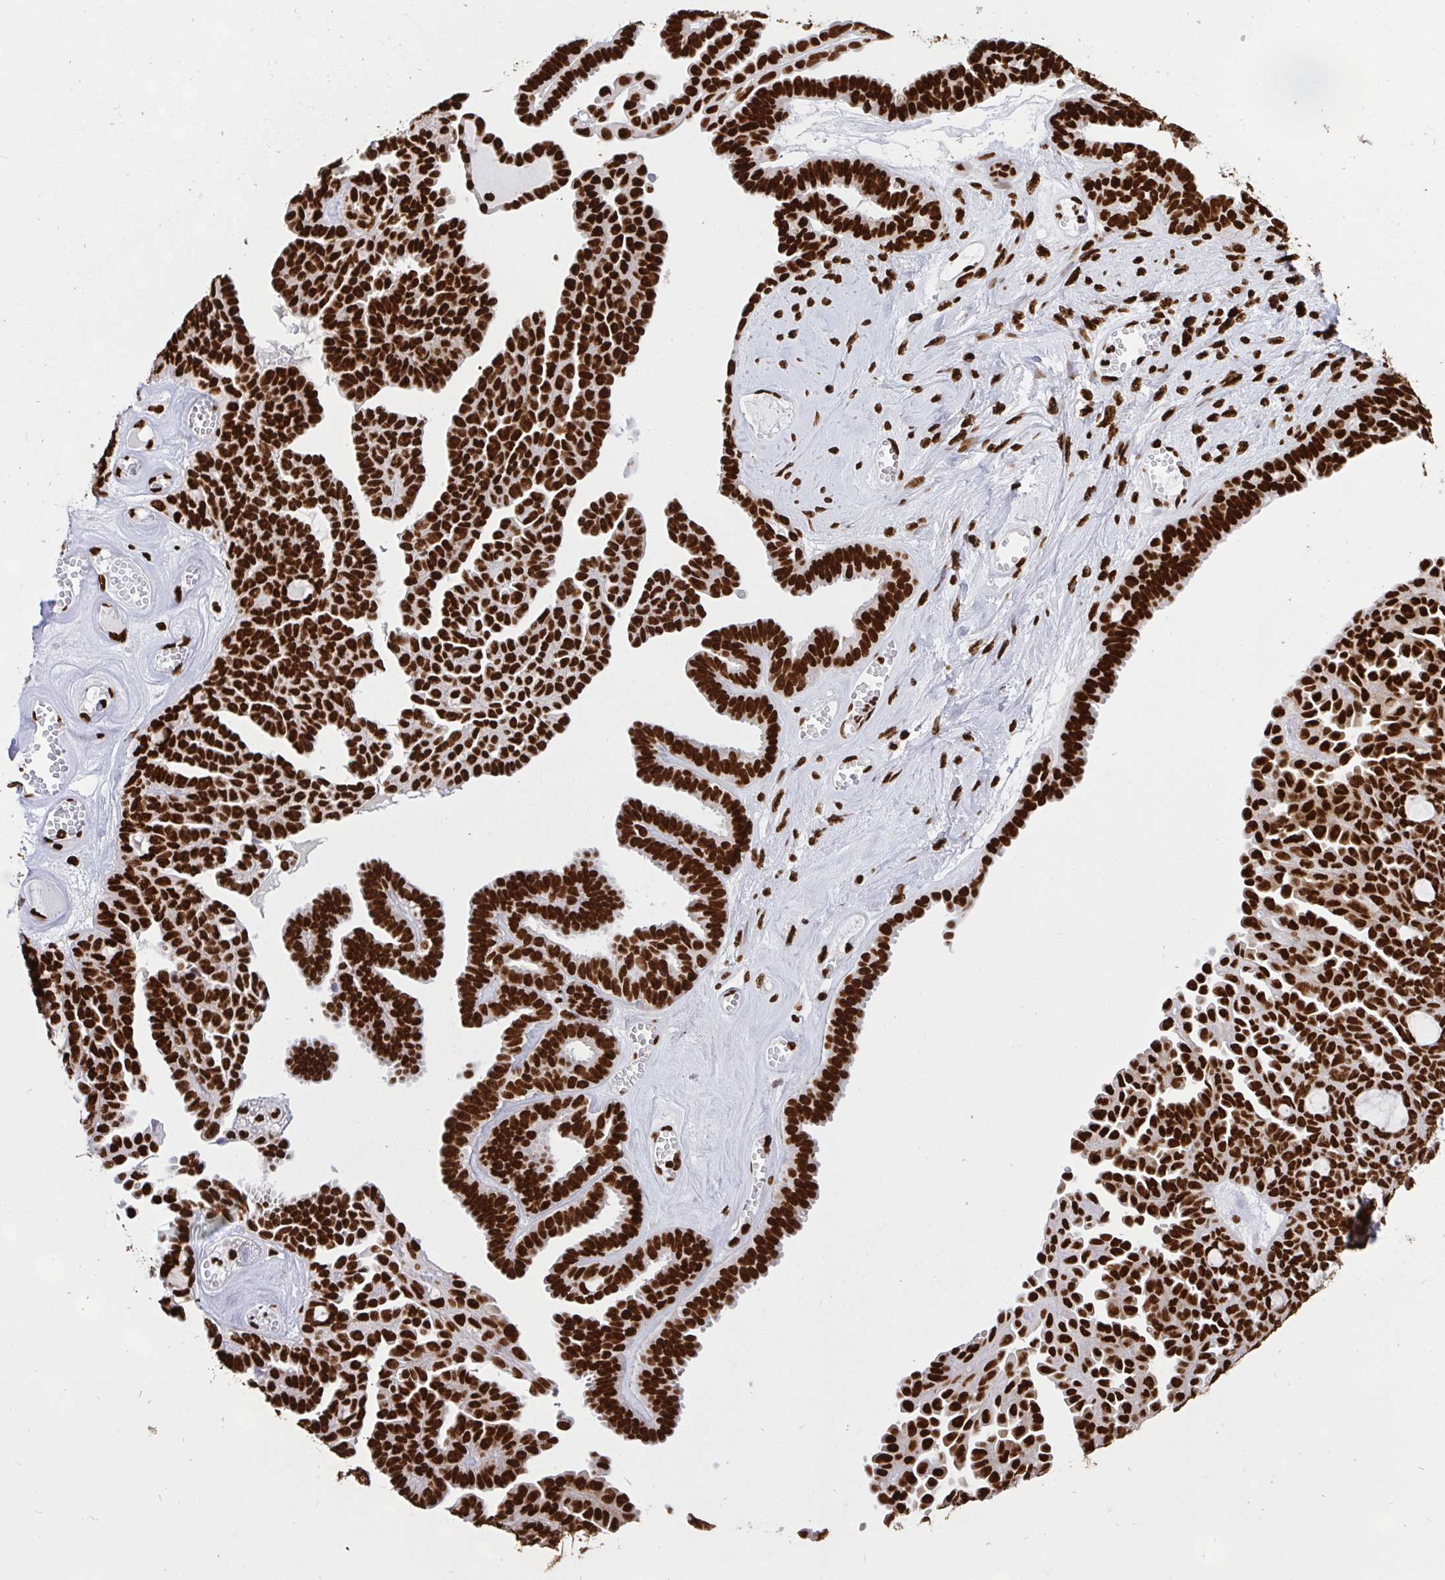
{"staining": {"intensity": "strong", "quantity": ">75%", "location": "nuclear"}, "tissue": "ovarian cancer", "cell_type": "Tumor cells", "image_type": "cancer", "snomed": [{"axis": "morphology", "description": "Cystadenocarcinoma, serous, NOS"}, {"axis": "topography", "description": "Ovary"}], "caption": "Immunohistochemistry image of serous cystadenocarcinoma (ovarian) stained for a protein (brown), which exhibits high levels of strong nuclear expression in approximately >75% of tumor cells.", "gene": "HNRNPL", "patient": {"sex": "female", "age": 71}}